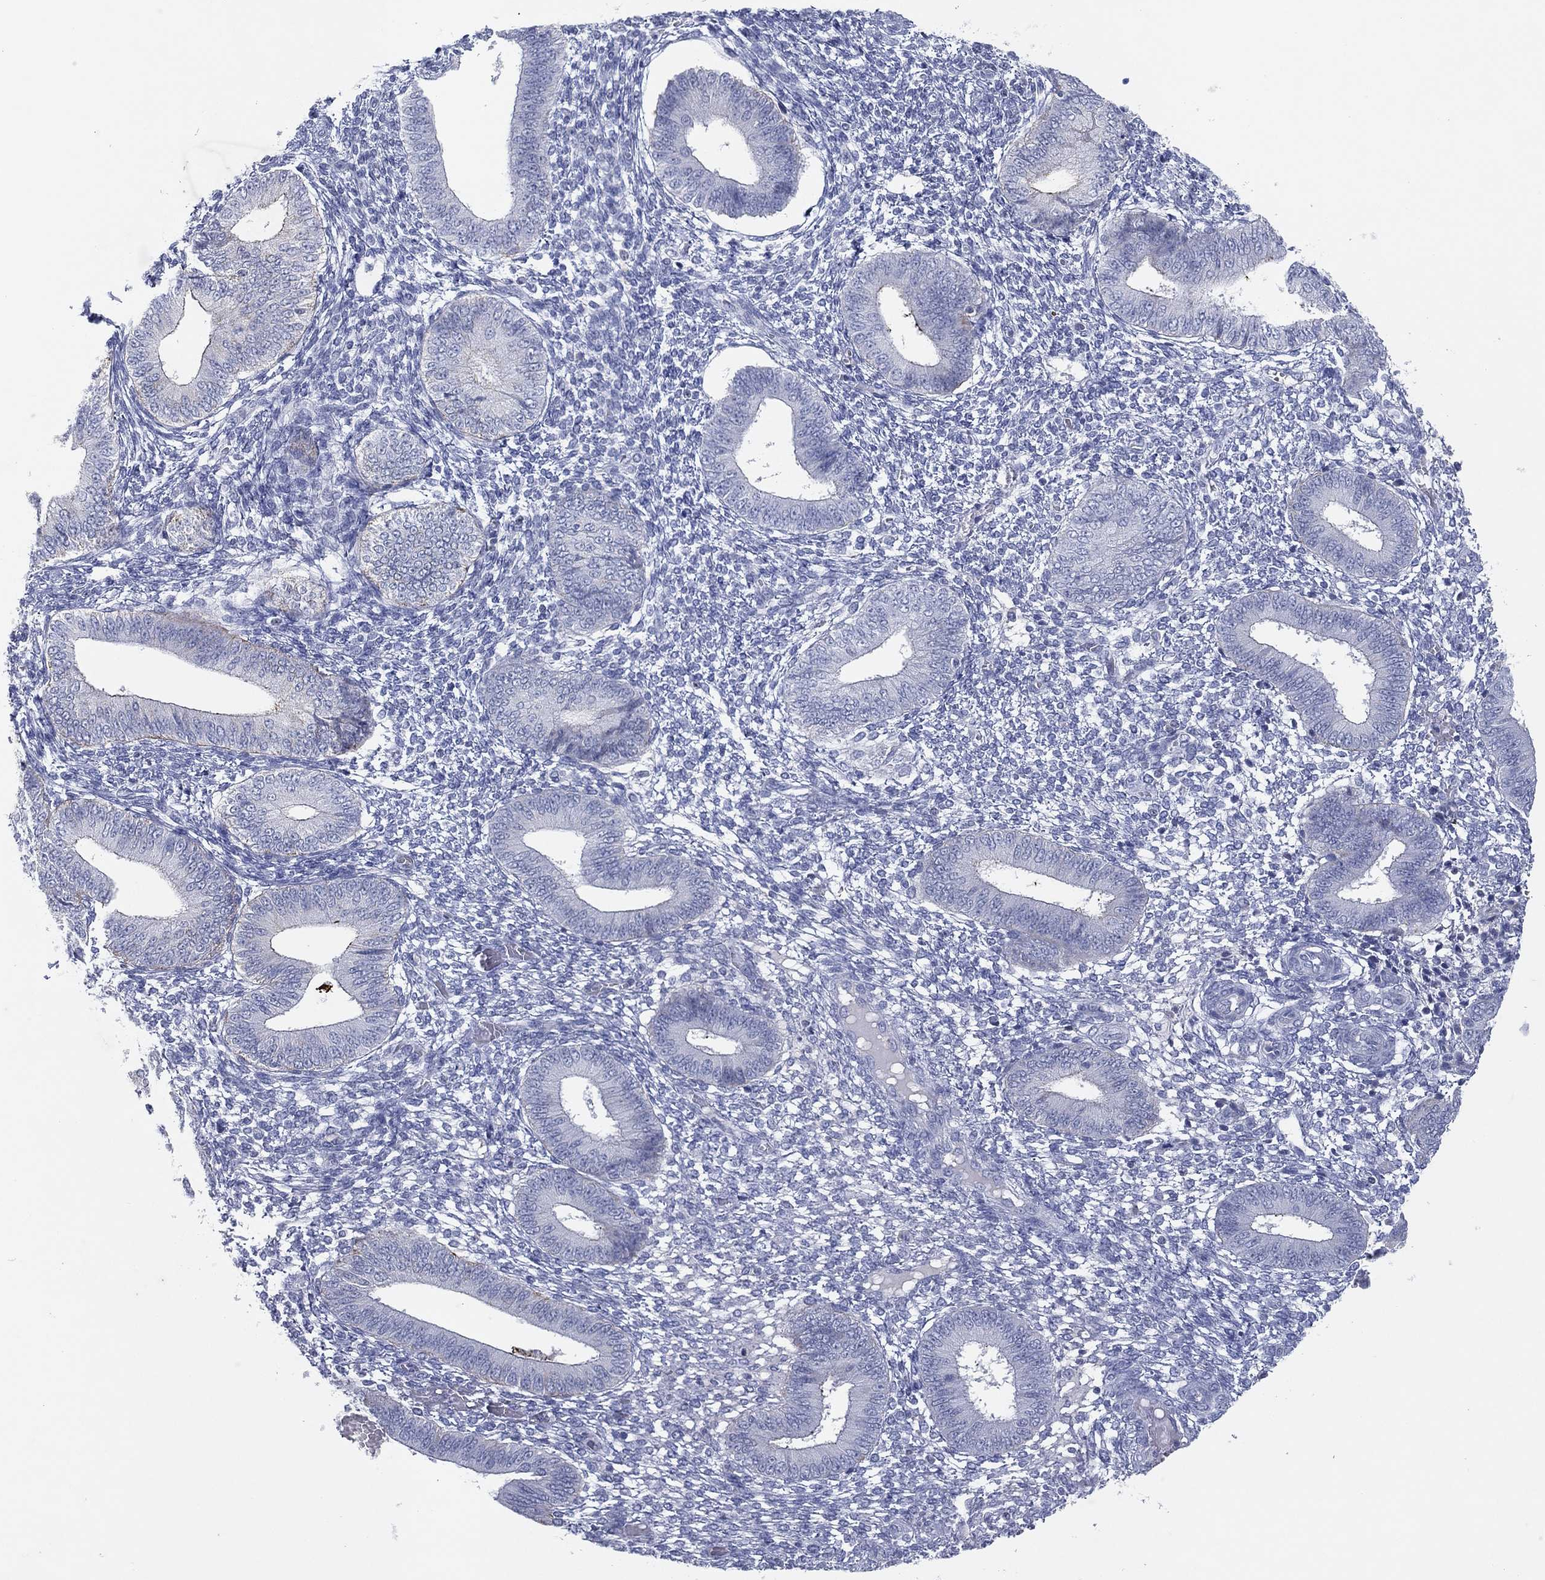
{"staining": {"intensity": "negative", "quantity": "none", "location": "none"}, "tissue": "endometrium", "cell_type": "Cells in endometrial stroma", "image_type": "normal", "snomed": [{"axis": "morphology", "description": "Normal tissue, NOS"}, {"axis": "topography", "description": "Endometrium"}], "caption": "An IHC image of unremarkable endometrium is shown. There is no staining in cells in endometrial stroma of endometrium. (DAB (3,3'-diaminobenzidine) IHC with hematoxylin counter stain).", "gene": "CPT1B", "patient": {"sex": "female", "age": 42}}